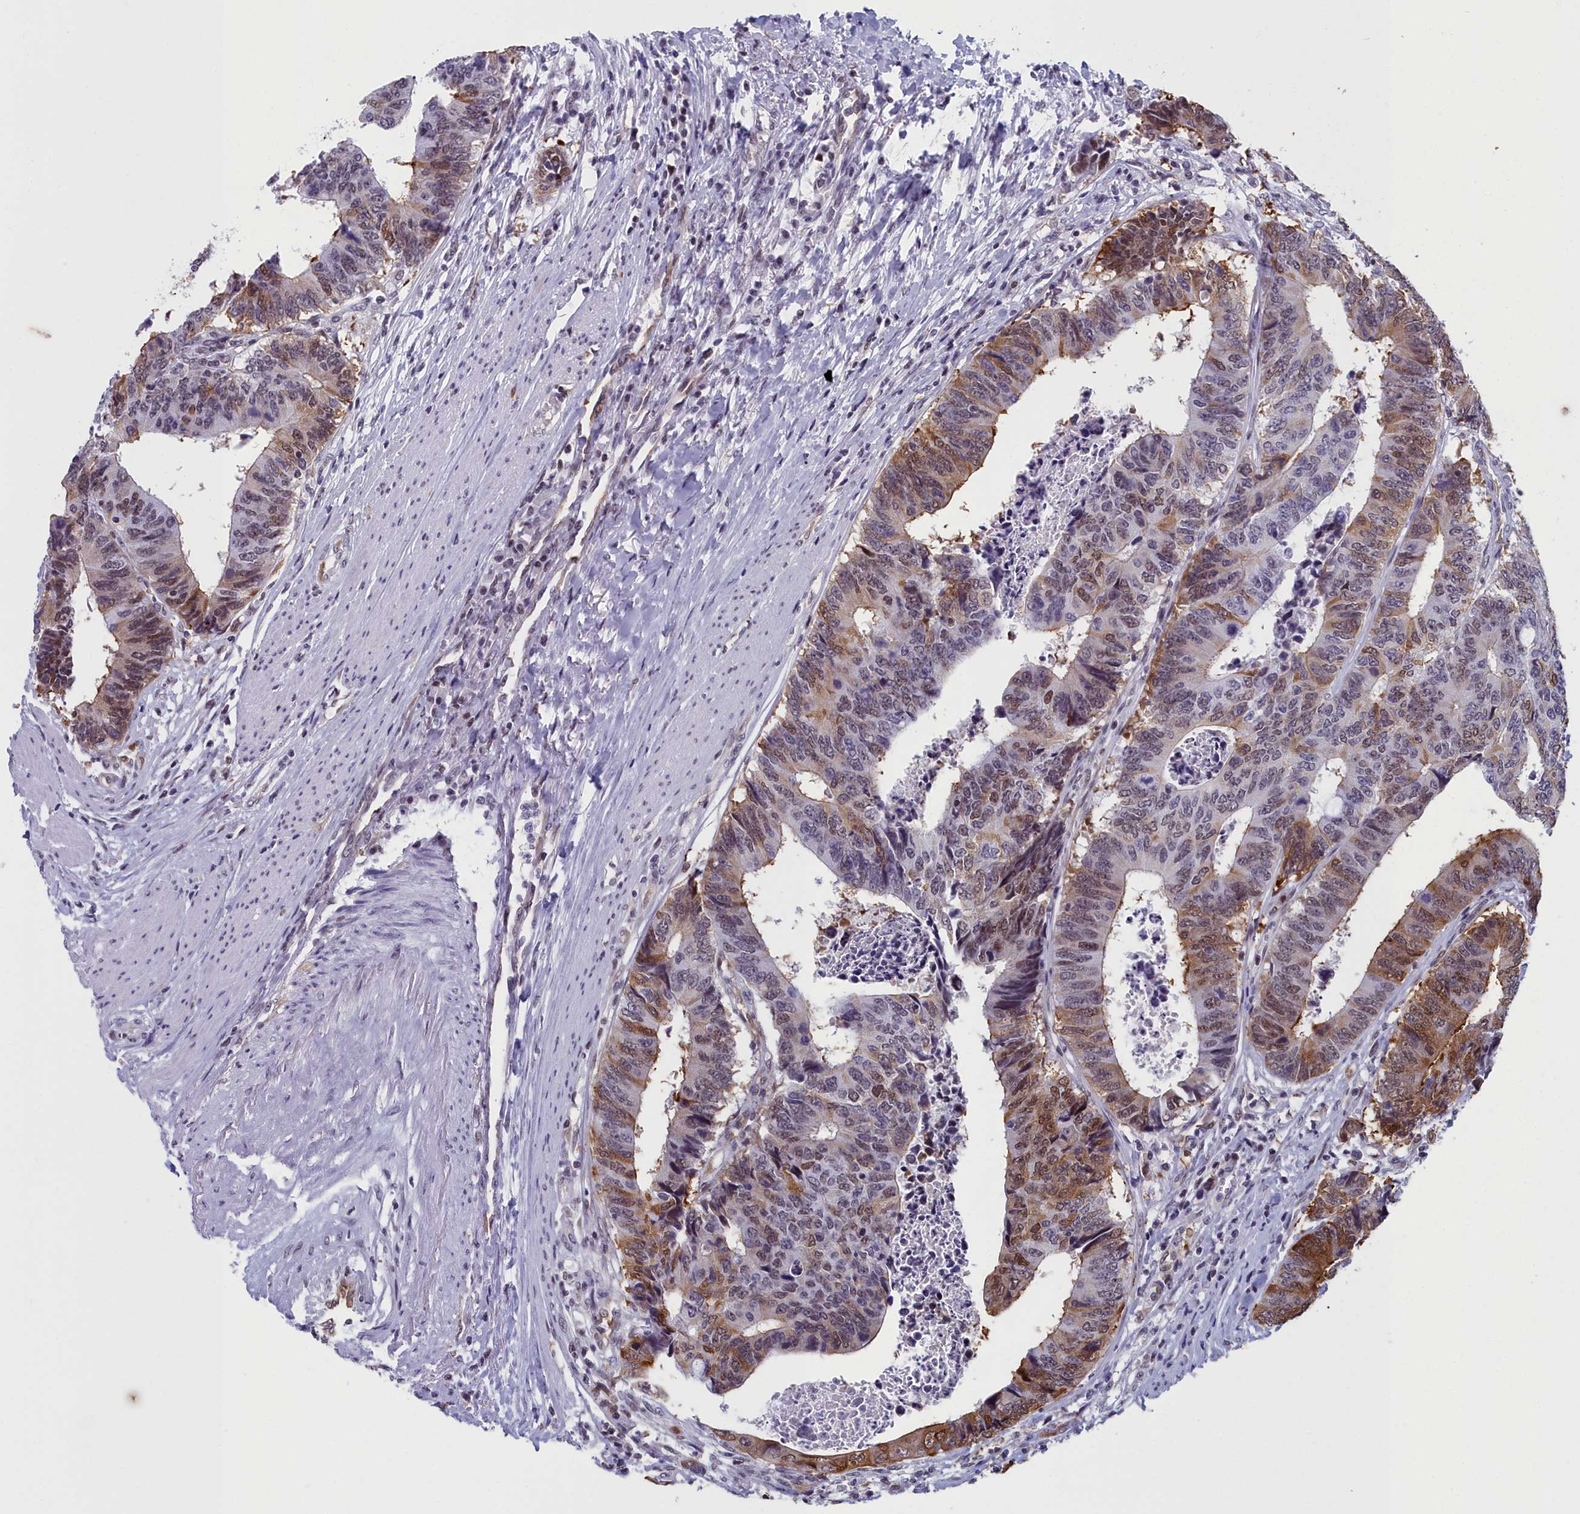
{"staining": {"intensity": "moderate", "quantity": "25%-75%", "location": "cytoplasmic/membranous,nuclear"}, "tissue": "colorectal cancer", "cell_type": "Tumor cells", "image_type": "cancer", "snomed": [{"axis": "morphology", "description": "Adenocarcinoma, NOS"}, {"axis": "topography", "description": "Rectum"}], "caption": "Colorectal cancer stained for a protein (brown) demonstrates moderate cytoplasmic/membranous and nuclear positive staining in about 25%-75% of tumor cells.", "gene": "CCDC97", "patient": {"sex": "male", "age": 84}}